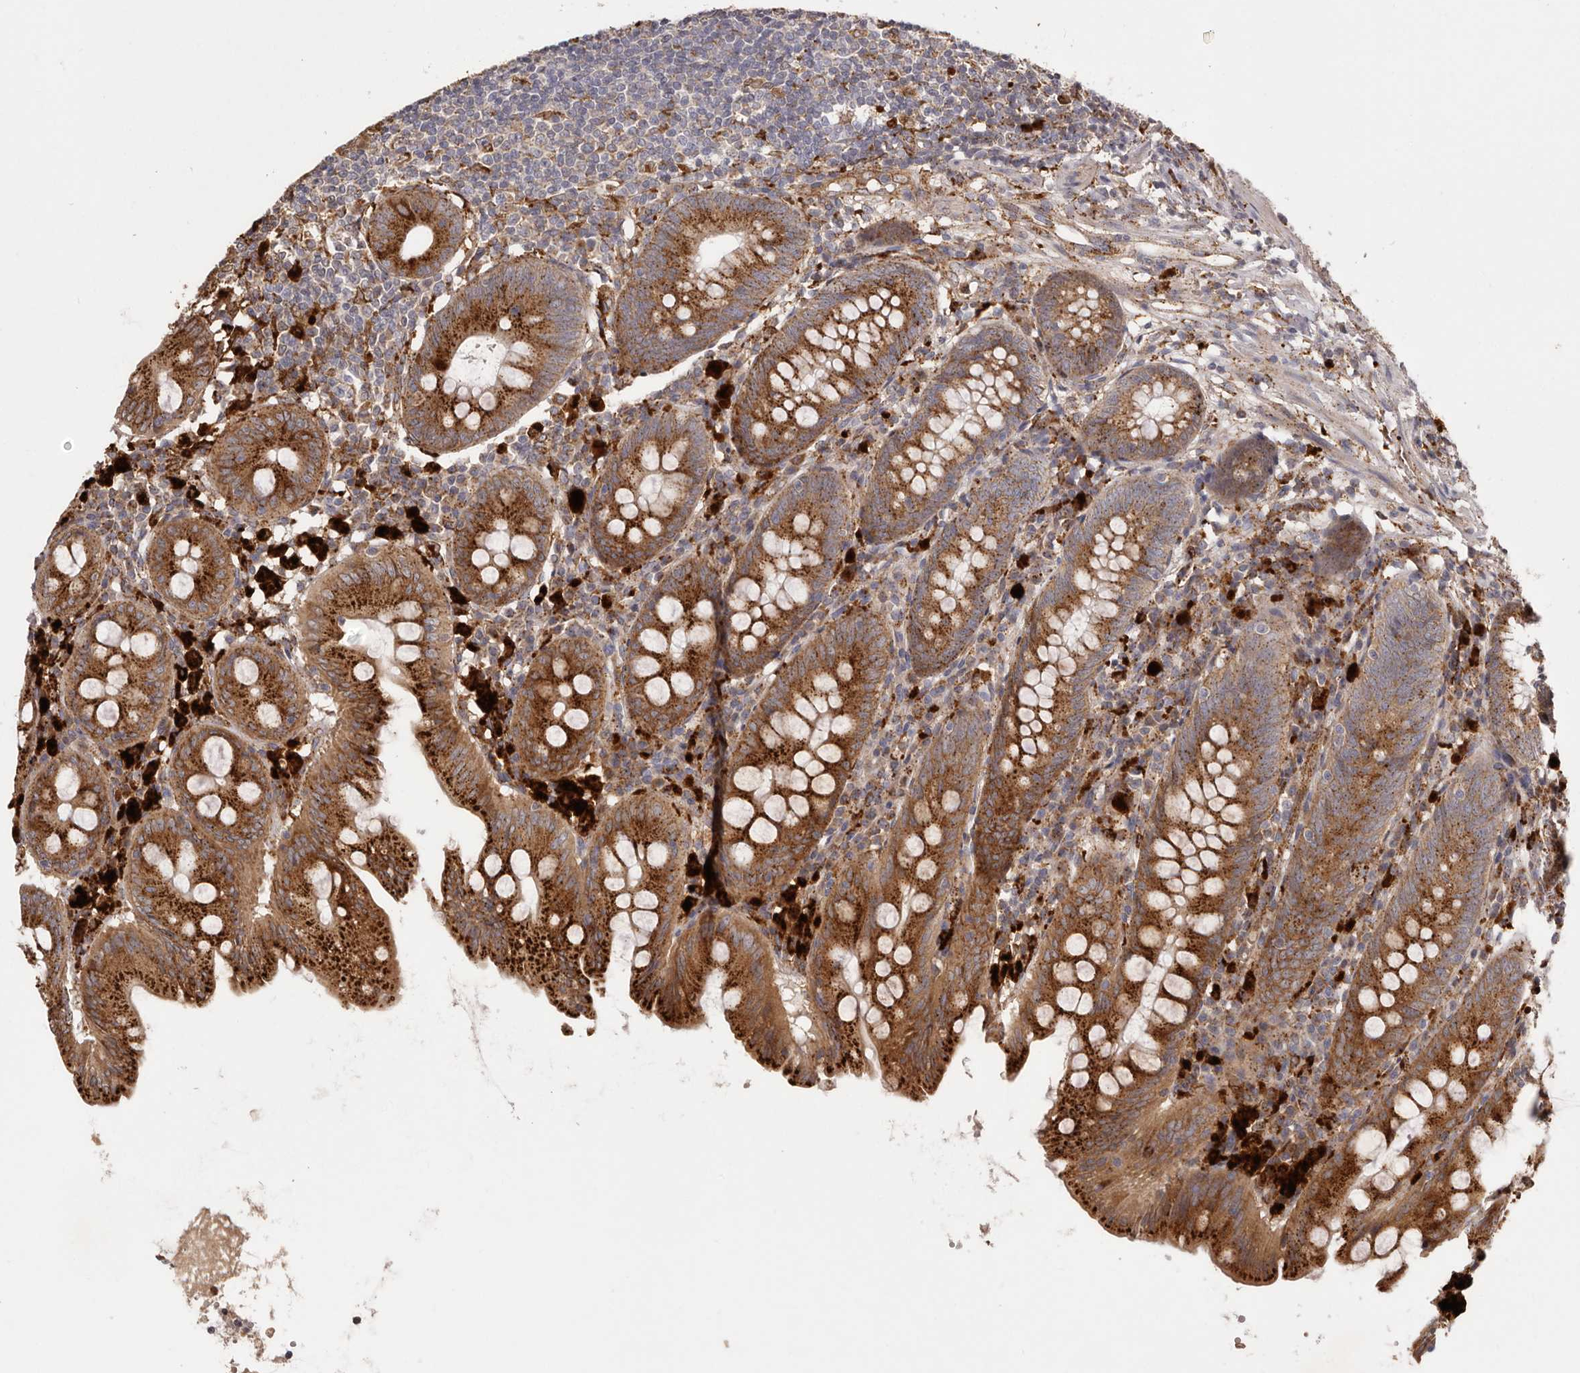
{"staining": {"intensity": "strong", "quantity": ">75%", "location": "cytoplasmic/membranous"}, "tissue": "appendix", "cell_type": "Glandular cells", "image_type": "normal", "snomed": [{"axis": "morphology", "description": "Normal tissue, NOS"}, {"axis": "topography", "description": "Appendix"}], "caption": "Protein staining demonstrates strong cytoplasmic/membranous staining in about >75% of glandular cells in unremarkable appendix.", "gene": "GRN", "patient": {"sex": "female", "age": 54}}